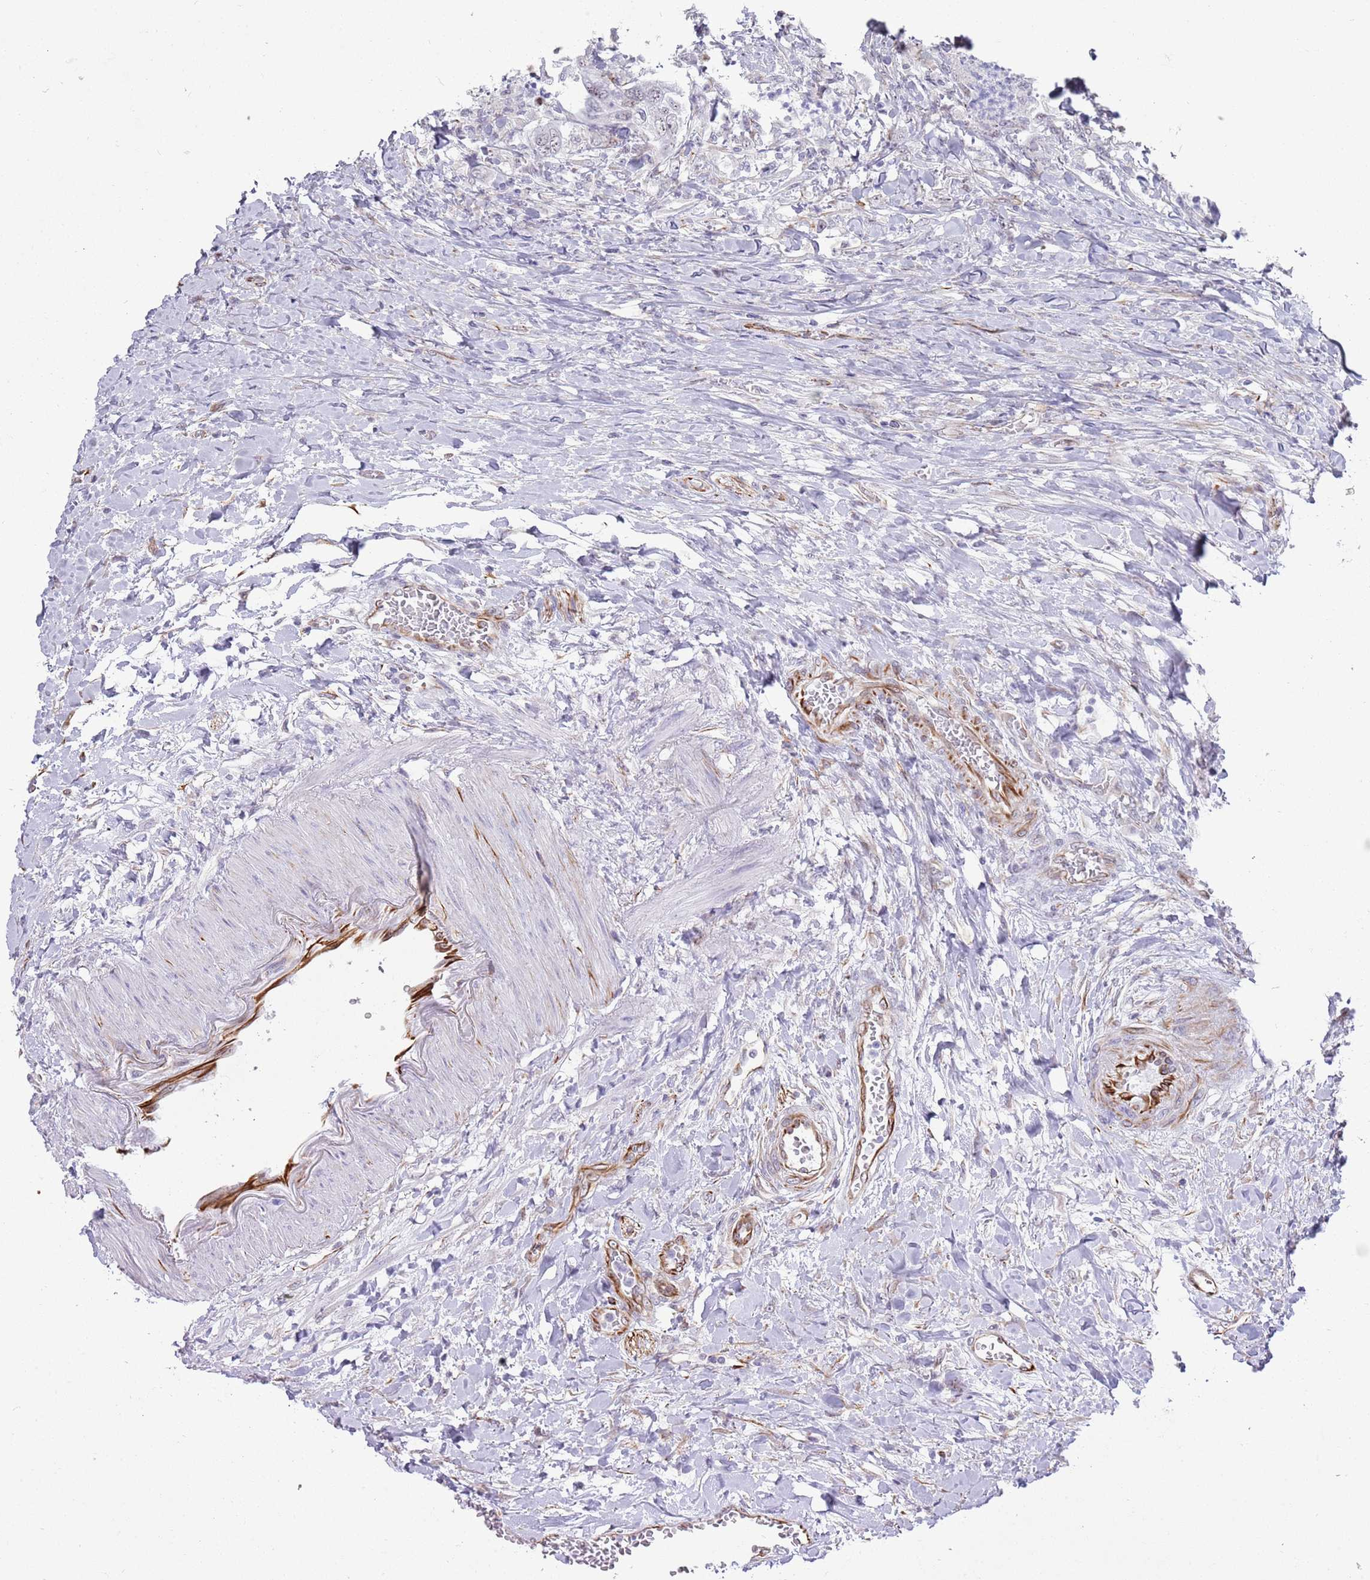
{"staining": {"intensity": "negative", "quantity": "none", "location": "none"}, "tissue": "colorectal cancer", "cell_type": "Tumor cells", "image_type": "cancer", "snomed": [{"axis": "morphology", "description": "Adenocarcinoma, NOS"}, {"axis": "topography", "description": "Rectum"}], "caption": "Immunohistochemistry (IHC) histopathology image of human colorectal cancer stained for a protein (brown), which shows no expression in tumor cells.", "gene": "NBPF3", "patient": {"sex": "male", "age": 63}}